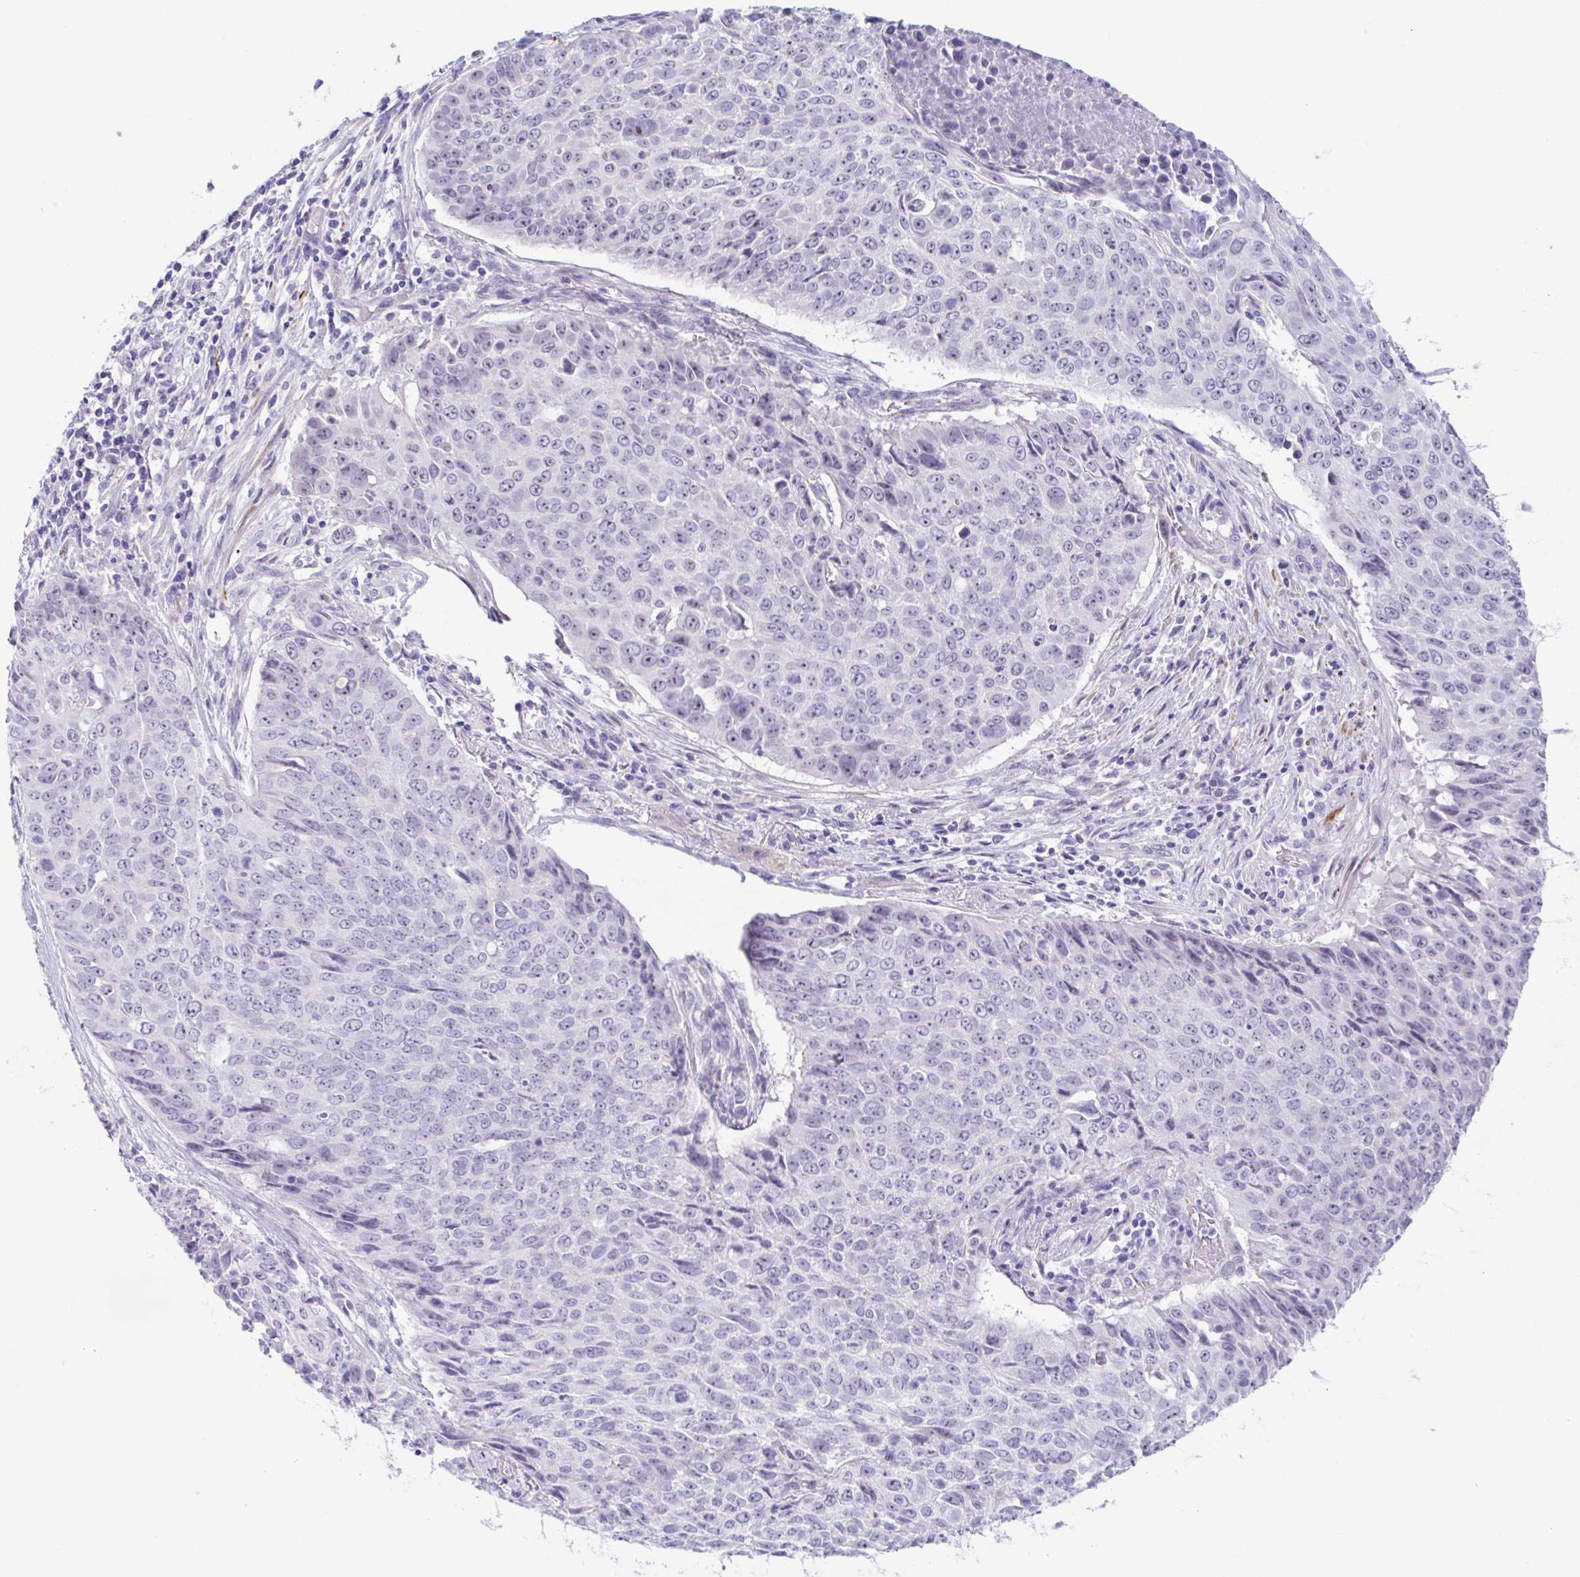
{"staining": {"intensity": "negative", "quantity": "none", "location": "none"}, "tissue": "lung cancer", "cell_type": "Tumor cells", "image_type": "cancer", "snomed": [{"axis": "morphology", "description": "Normal tissue, NOS"}, {"axis": "morphology", "description": "Squamous cell carcinoma, NOS"}, {"axis": "topography", "description": "Bronchus"}, {"axis": "topography", "description": "Lung"}], "caption": "Histopathology image shows no significant protein expression in tumor cells of lung squamous cell carcinoma. The staining is performed using DAB brown chromogen with nuclei counter-stained in using hematoxylin.", "gene": "MYL7", "patient": {"sex": "male", "age": 64}}